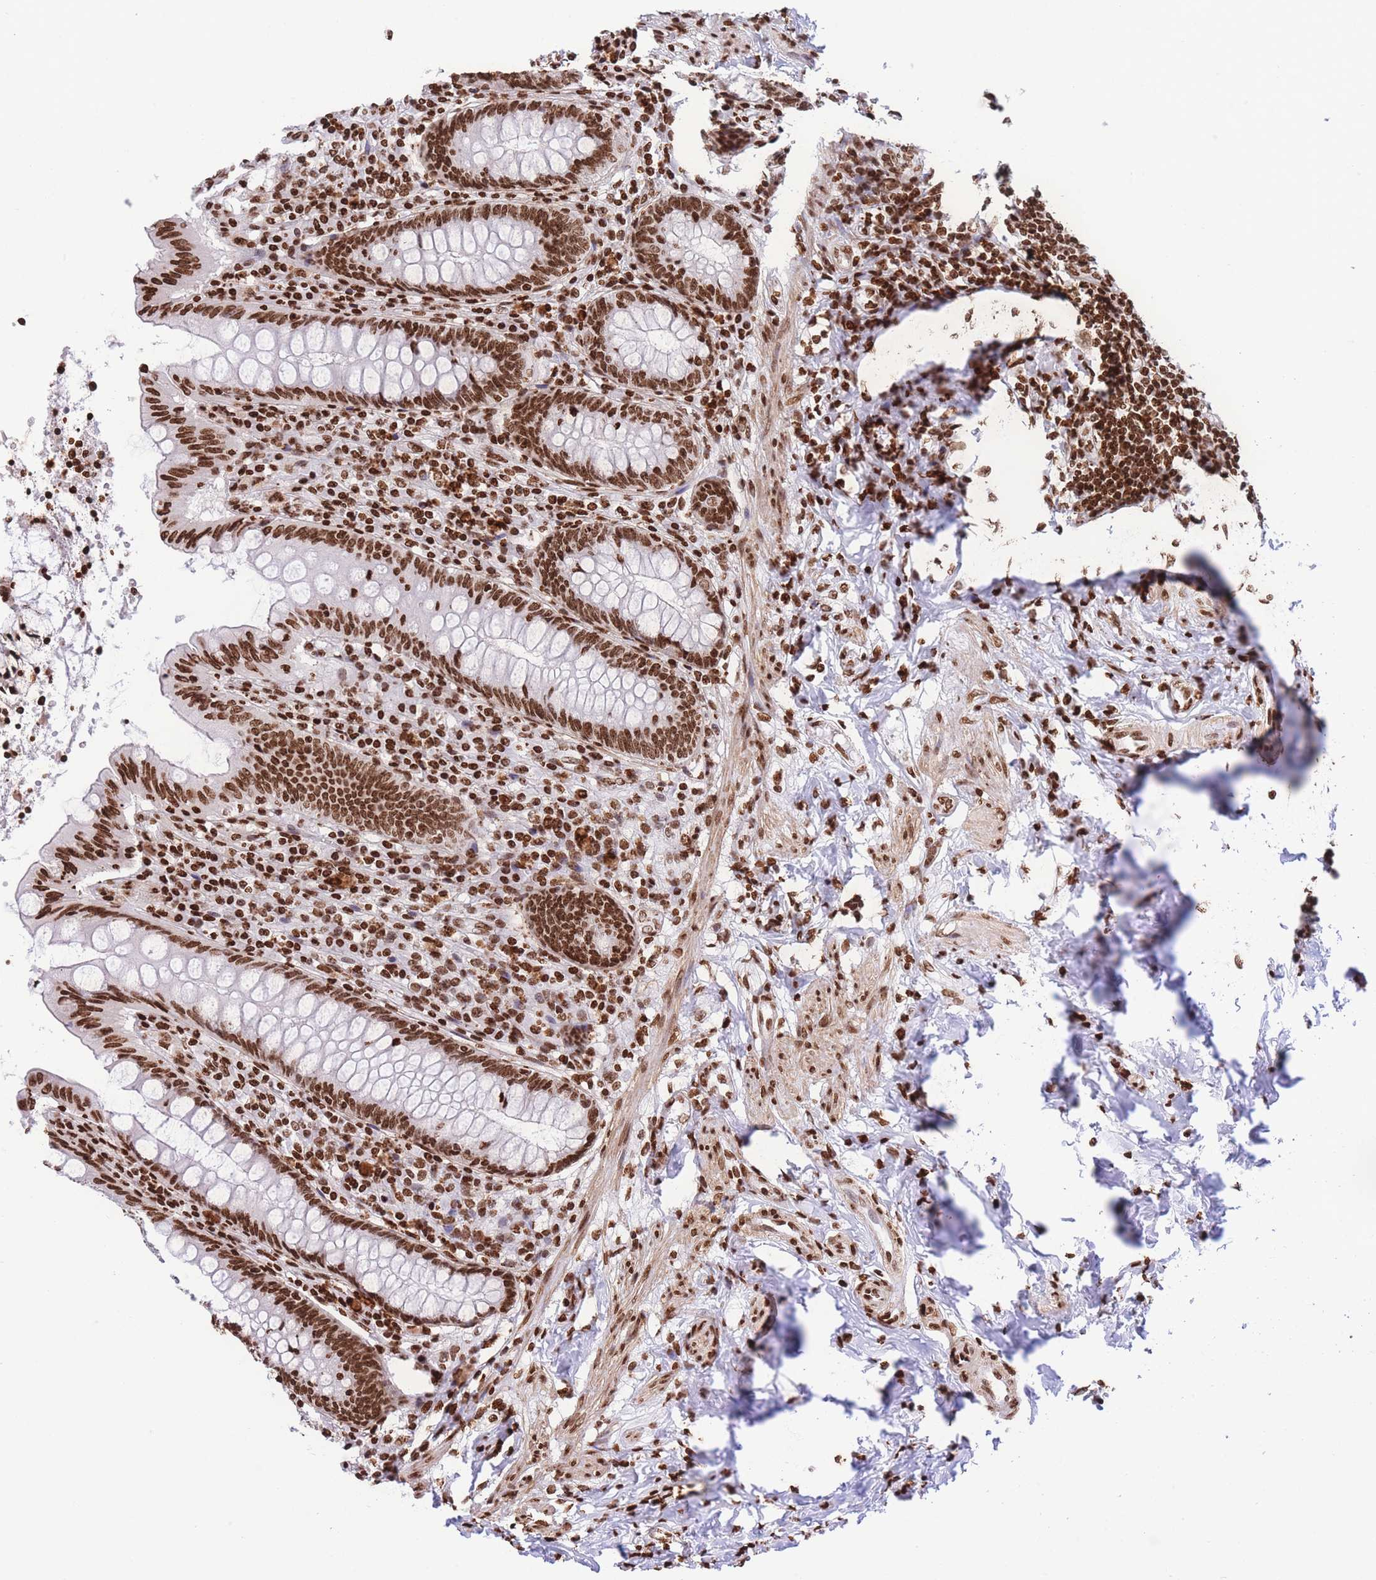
{"staining": {"intensity": "strong", "quantity": ">75%", "location": "nuclear"}, "tissue": "appendix", "cell_type": "Glandular cells", "image_type": "normal", "snomed": [{"axis": "morphology", "description": "Normal tissue, NOS"}, {"axis": "topography", "description": "Appendix"}], "caption": "This photomicrograph demonstrates immunohistochemistry staining of normal appendix, with high strong nuclear positivity in approximately >75% of glandular cells.", "gene": "H2BC10", "patient": {"sex": "female", "age": 54}}